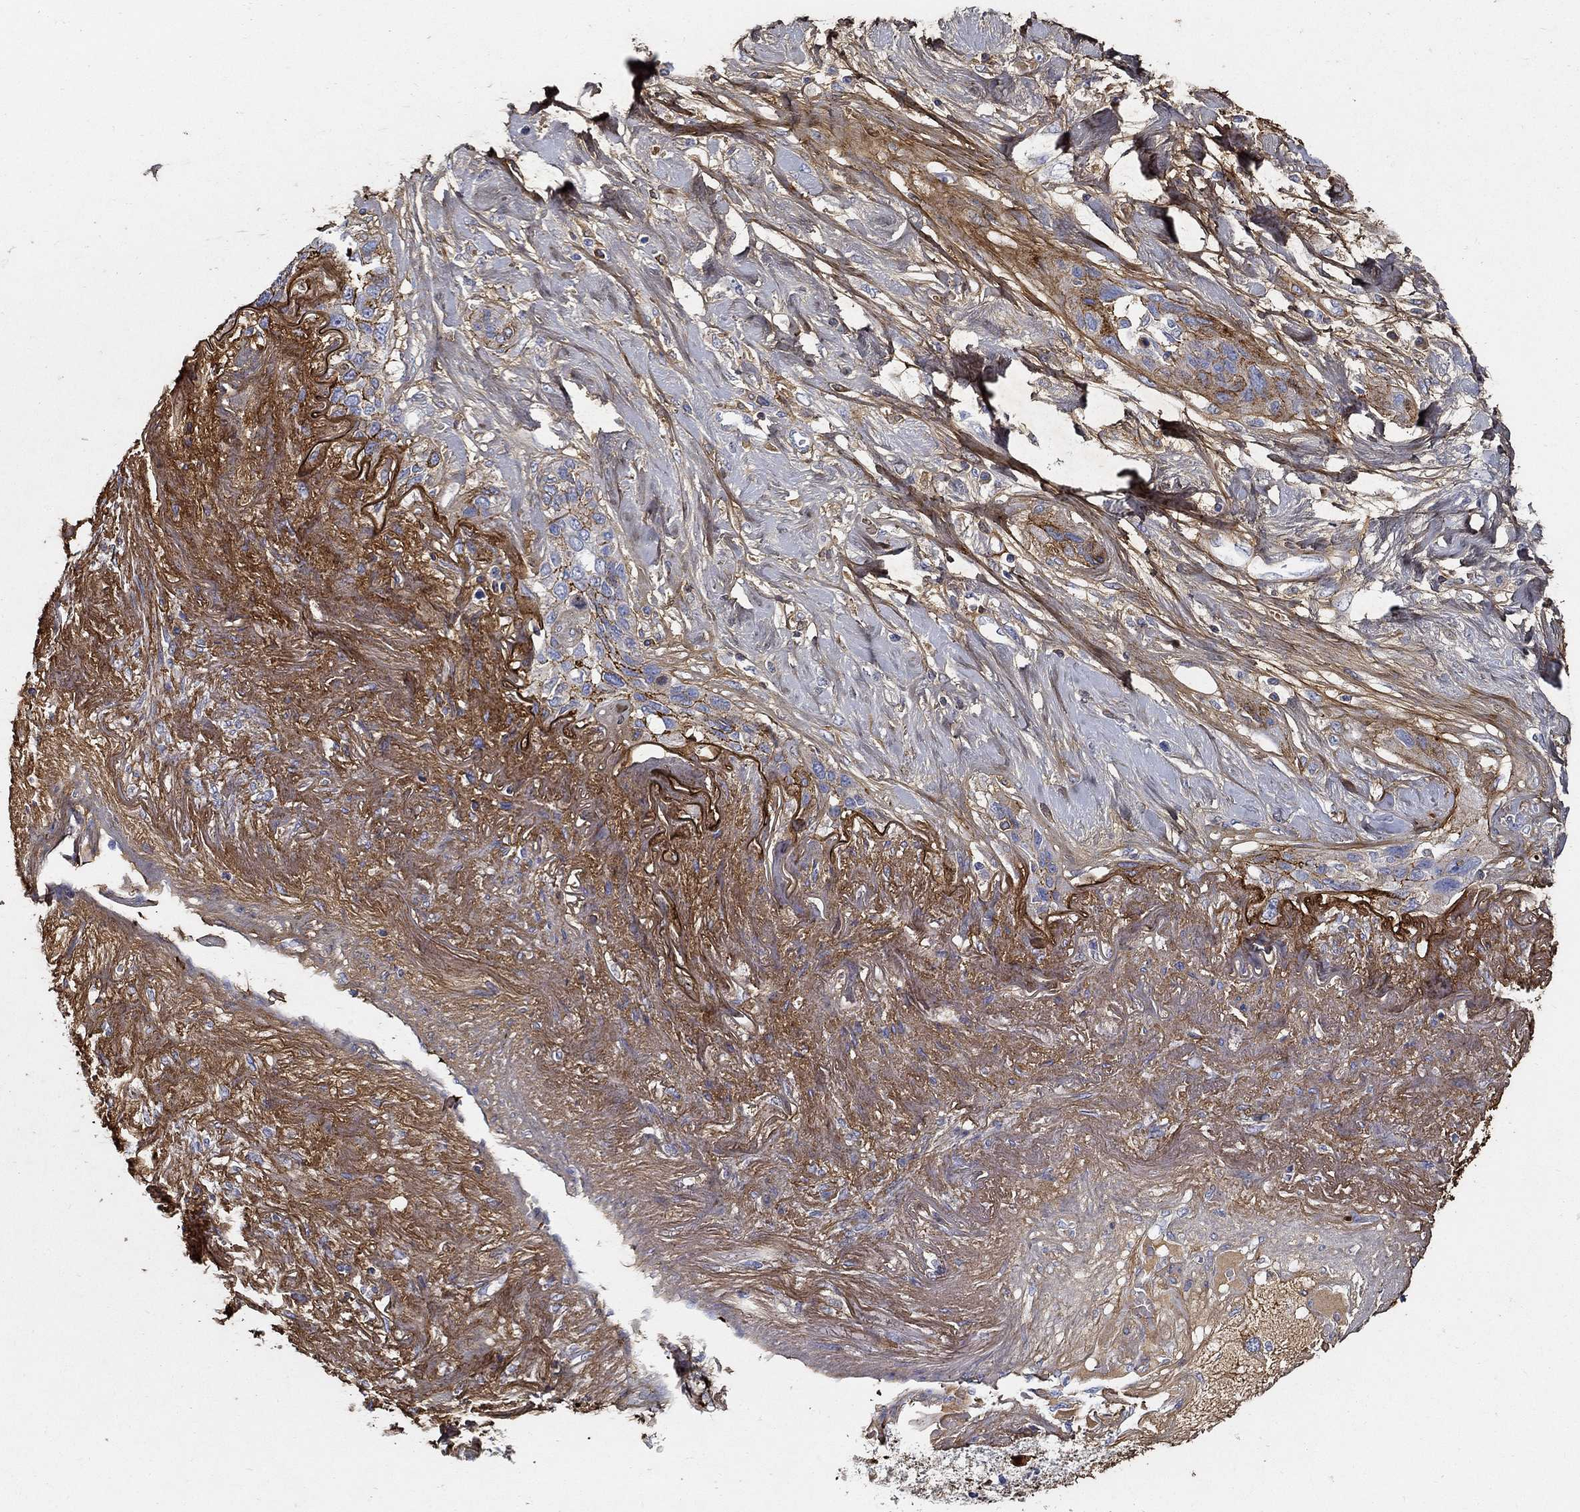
{"staining": {"intensity": "moderate", "quantity": "<25%", "location": "cytoplasmic/membranous"}, "tissue": "lung cancer", "cell_type": "Tumor cells", "image_type": "cancer", "snomed": [{"axis": "morphology", "description": "Squamous cell carcinoma, NOS"}, {"axis": "topography", "description": "Lung"}], "caption": "A micrograph showing moderate cytoplasmic/membranous staining in approximately <25% of tumor cells in lung squamous cell carcinoma, as visualized by brown immunohistochemical staining.", "gene": "TGFBI", "patient": {"sex": "female", "age": 70}}